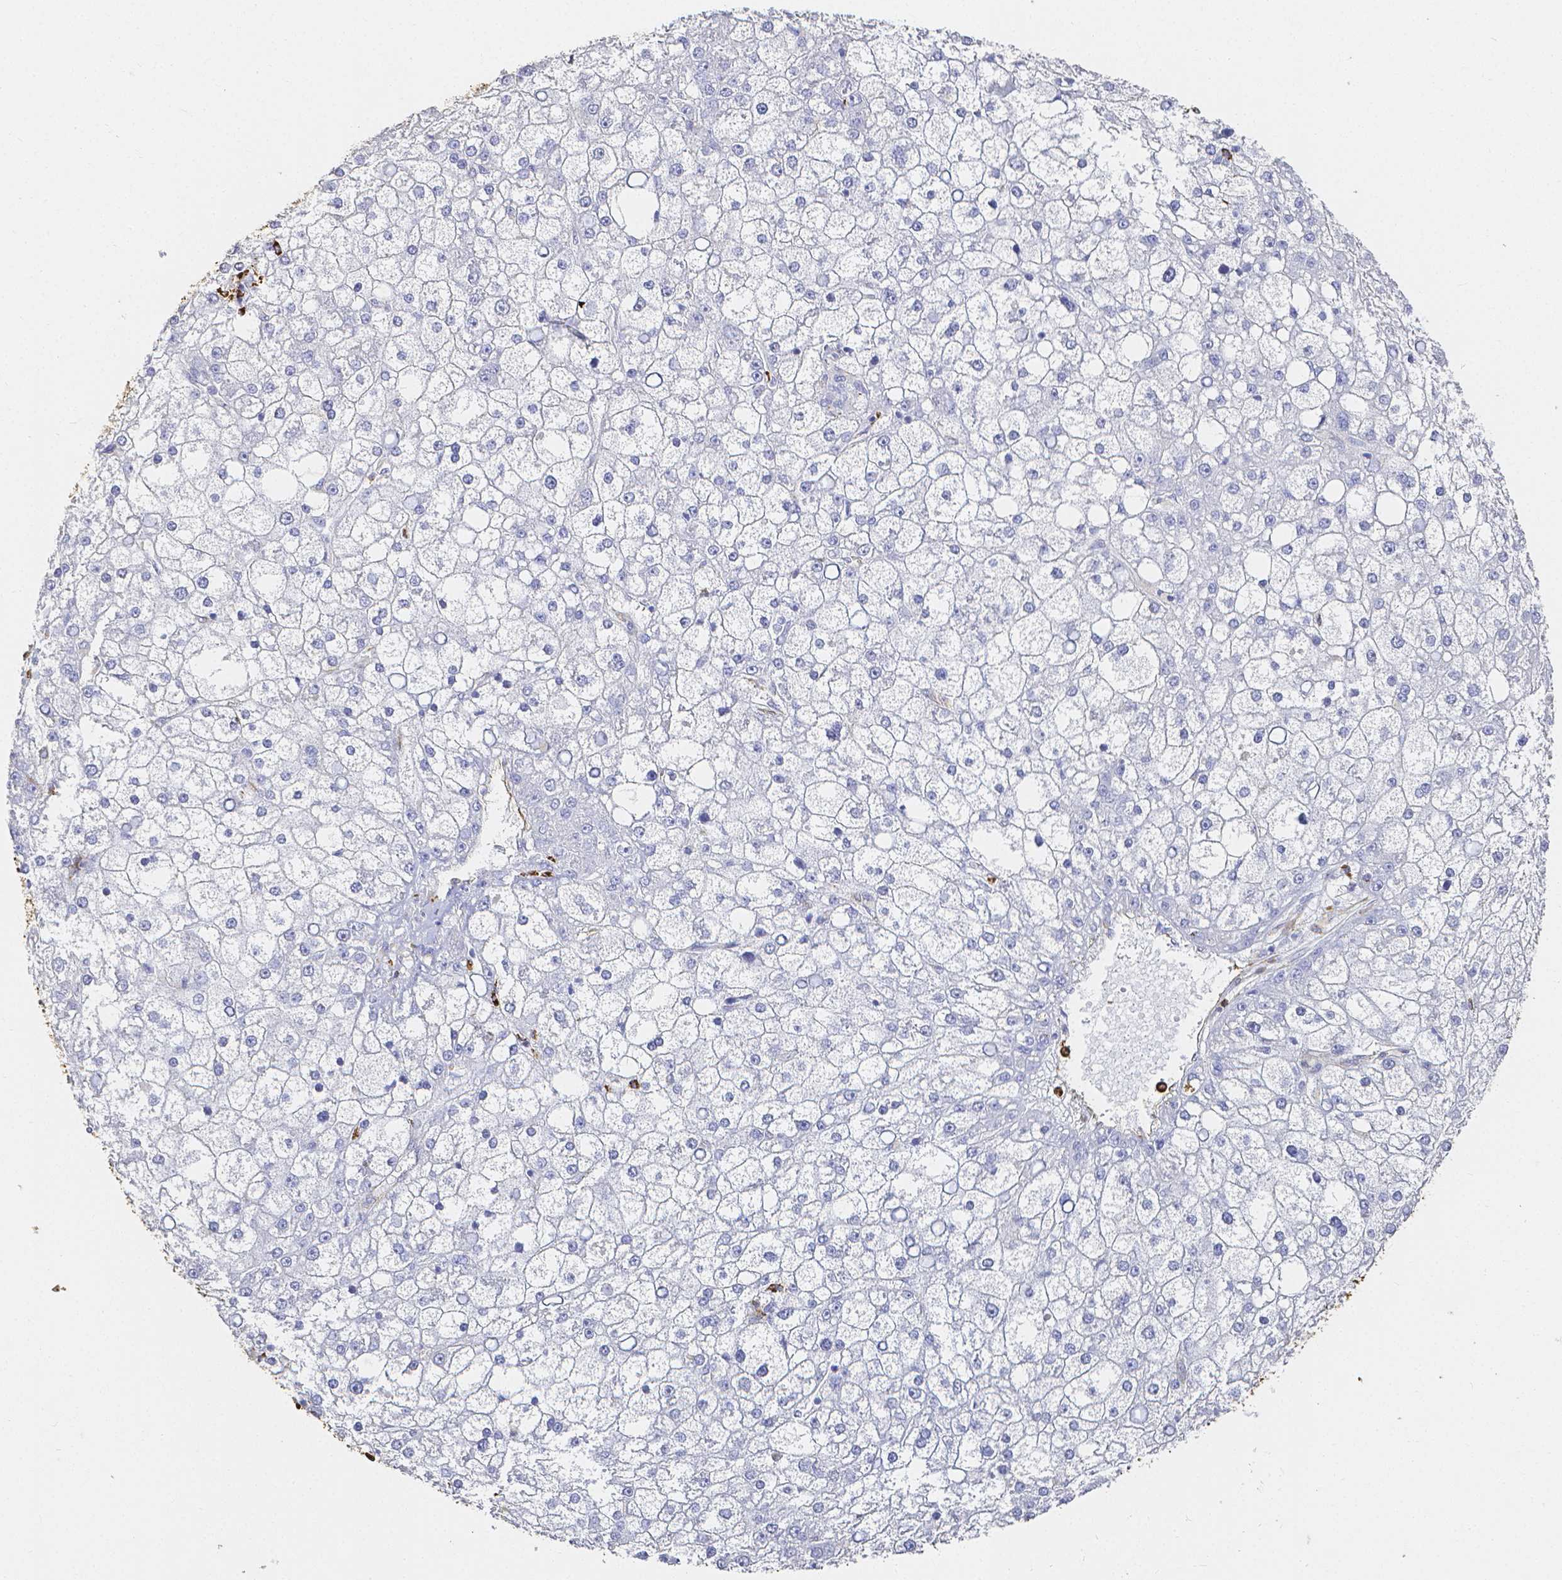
{"staining": {"intensity": "negative", "quantity": "none", "location": "none"}, "tissue": "liver cancer", "cell_type": "Tumor cells", "image_type": "cancer", "snomed": [{"axis": "morphology", "description": "Carcinoma, Hepatocellular, NOS"}, {"axis": "topography", "description": "Liver"}], "caption": "DAB immunohistochemical staining of human liver cancer reveals no significant positivity in tumor cells.", "gene": "SMURF1", "patient": {"sex": "male", "age": 67}}